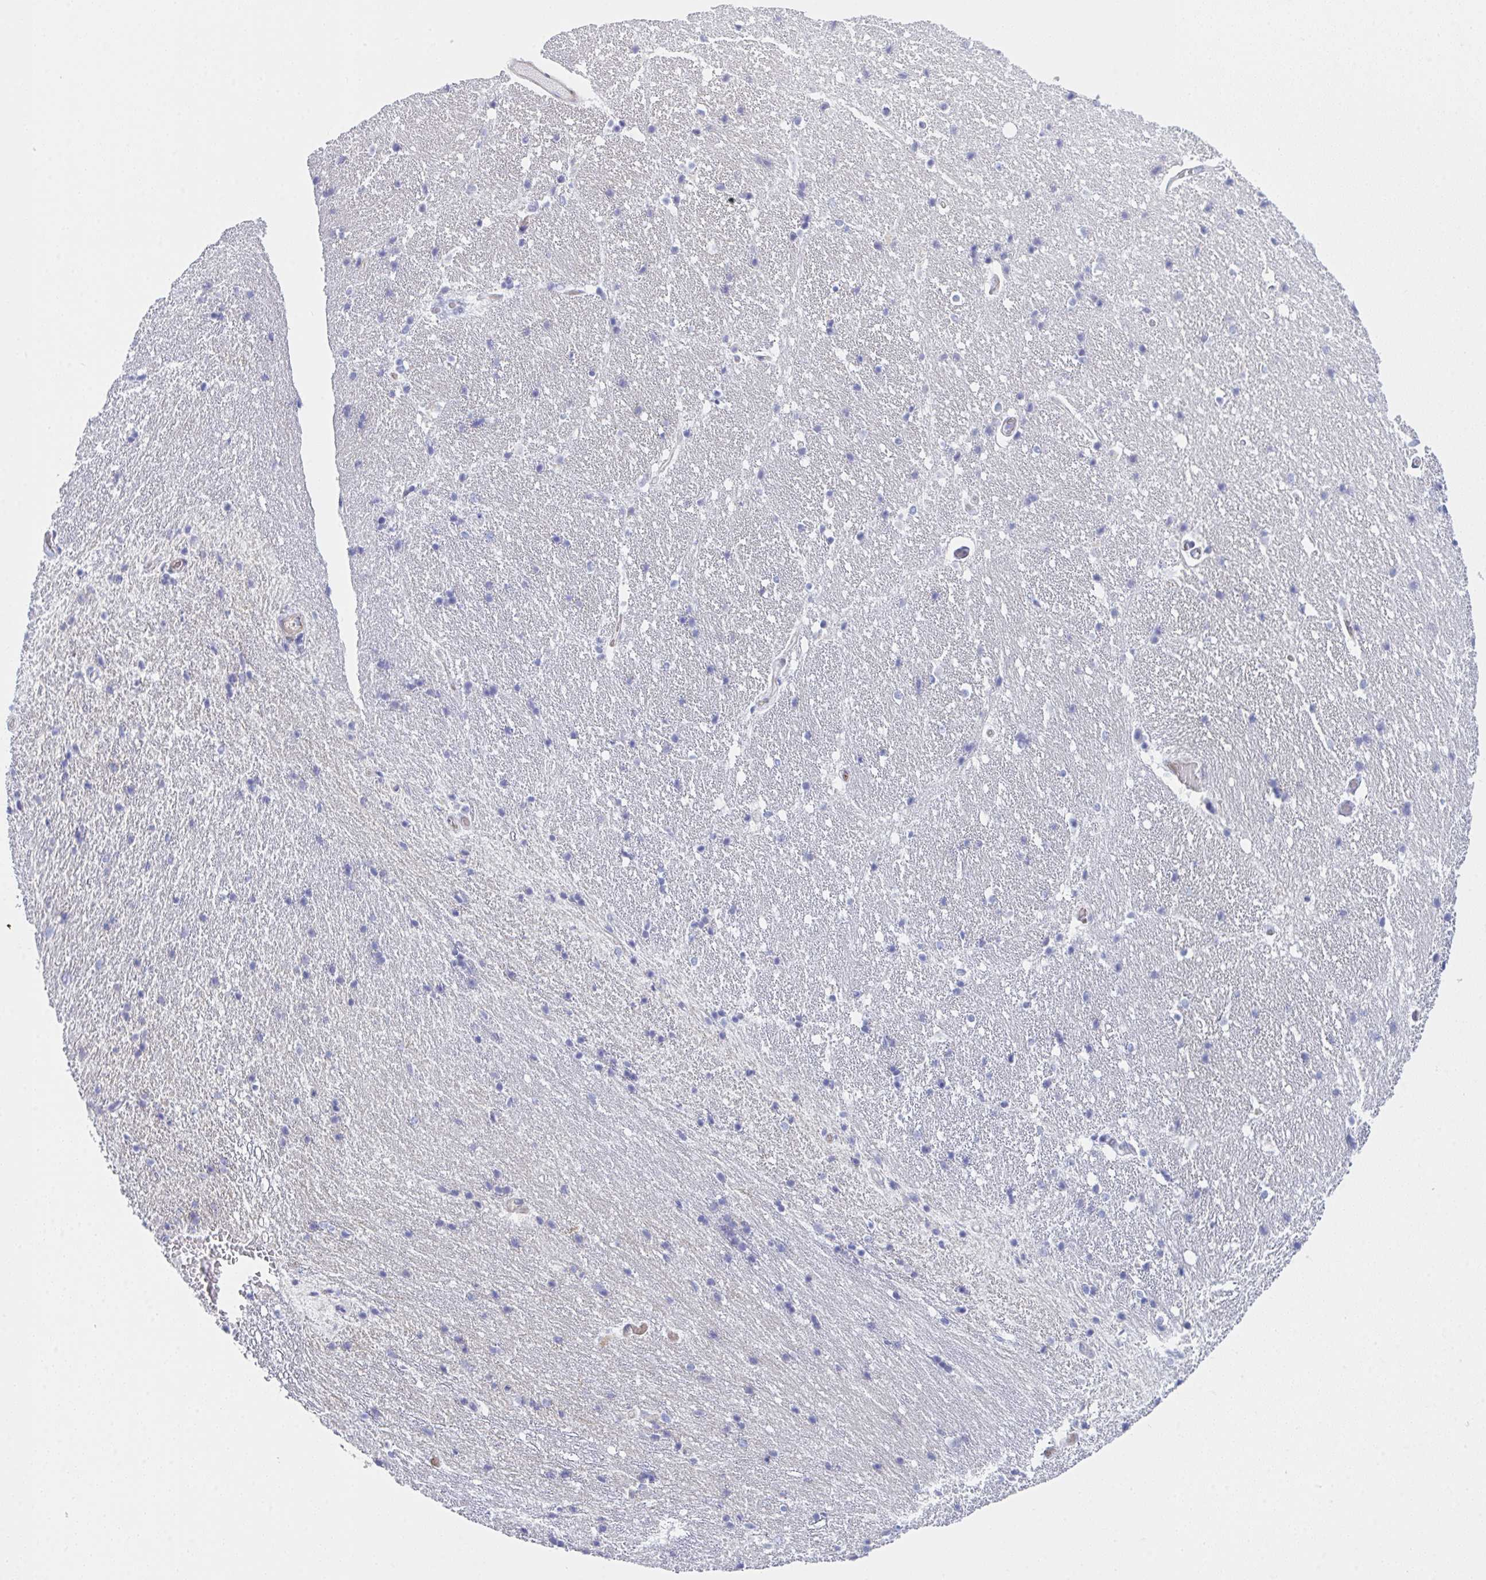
{"staining": {"intensity": "negative", "quantity": "none", "location": "none"}, "tissue": "hippocampus", "cell_type": "Glial cells", "image_type": "normal", "snomed": [{"axis": "morphology", "description": "Normal tissue, NOS"}, {"axis": "topography", "description": "Hippocampus"}], "caption": "Immunohistochemistry image of normal hippocampus stained for a protein (brown), which shows no expression in glial cells. (Stains: DAB immunohistochemistry with hematoxylin counter stain, Microscopy: brightfield microscopy at high magnification).", "gene": "CEP170B", "patient": {"sex": "male", "age": 63}}